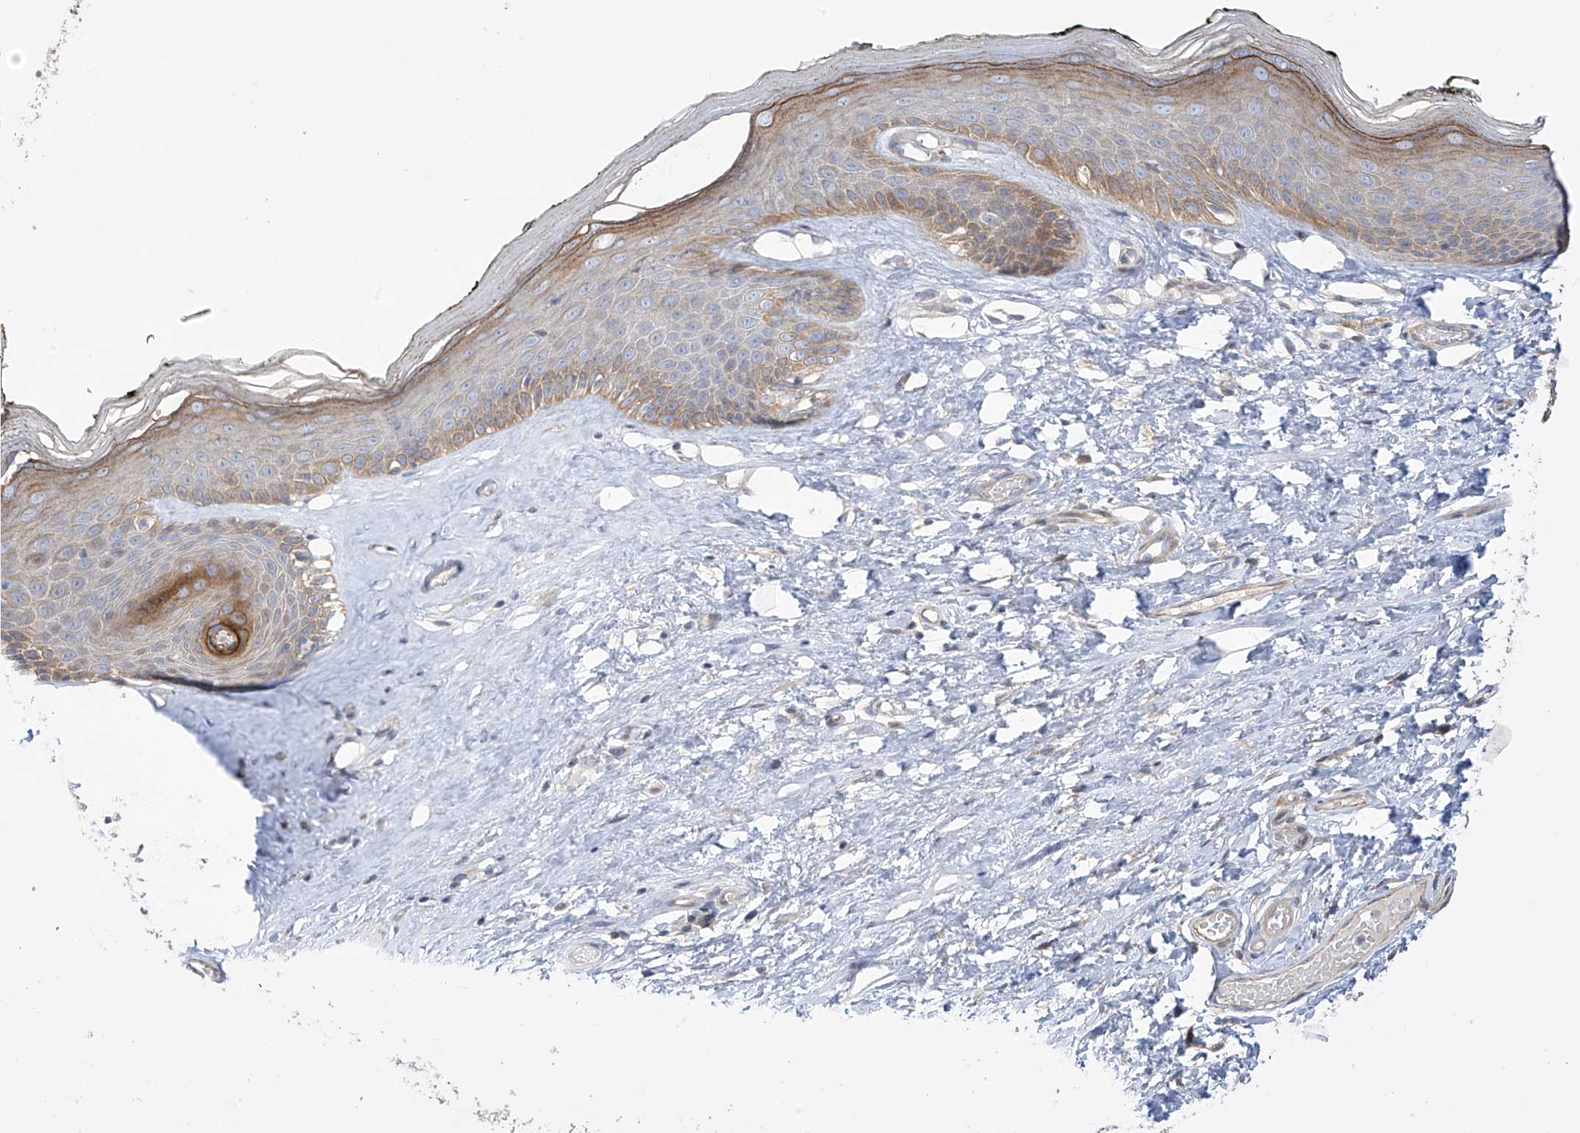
{"staining": {"intensity": "moderate", "quantity": ">75%", "location": "cytoplasmic/membranous"}, "tissue": "skin", "cell_type": "Epidermal cells", "image_type": "normal", "snomed": [{"axis": "morphology", "description": "Normal tissue, NOS"}, {"axis": "morphology", "description": "Inflammation, NOS"}, {"axis": "topography", "description": "Vulva"}], "caption": "Epidermal cells display medium levels of moderate cytoplasmic/membranous expression in about >75% of cells in unremarkable human skin. (DAB = brown stain, brightfield microscopy at high magnification).", "gene": "ZNF641", "patient": {"sex": "female", "age": 84}}